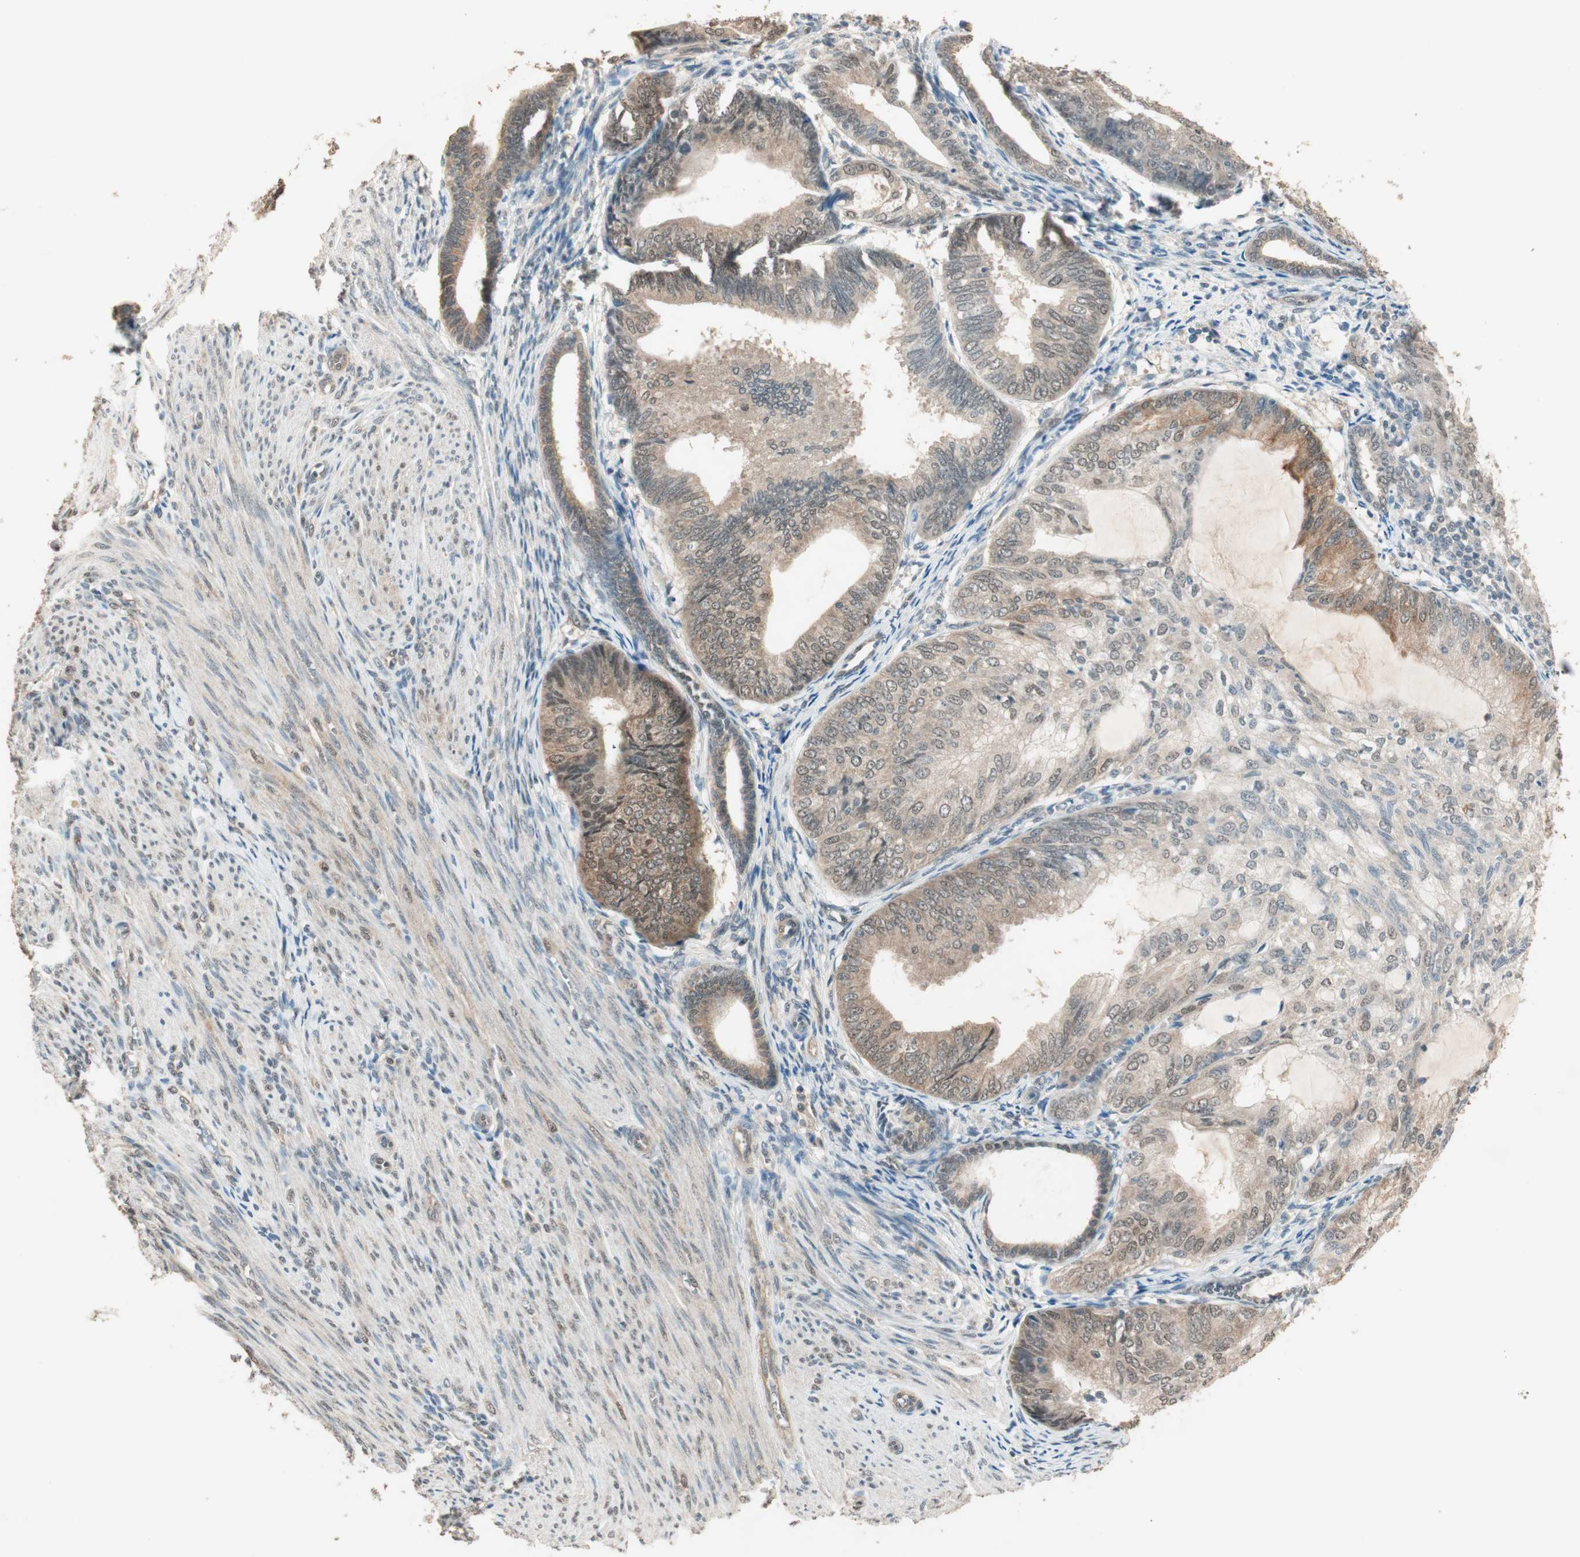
{"staining": {"intensity": "weak", "quantity": "25%-75%", "location": "cytoplasmic/membranous"}, "tissue": "endometrial cancer", "cell_type": "Tumor cells", "image_type": "cancer", "snomed": [{"axis": "morphology", "description": "Adenocarcinoma, NOS"}, {"axis": "topography", "description": "Endometrium"}], "caption": "This is a photomicrograph of immunohistochemistry (IHC) staining of adenocarcinoma (endometrial), which shows weak expression in the cytoplasmic/membranous of tumor cells.", "gene": "USP5", "patient": {"sex": "female", "age": 81}}